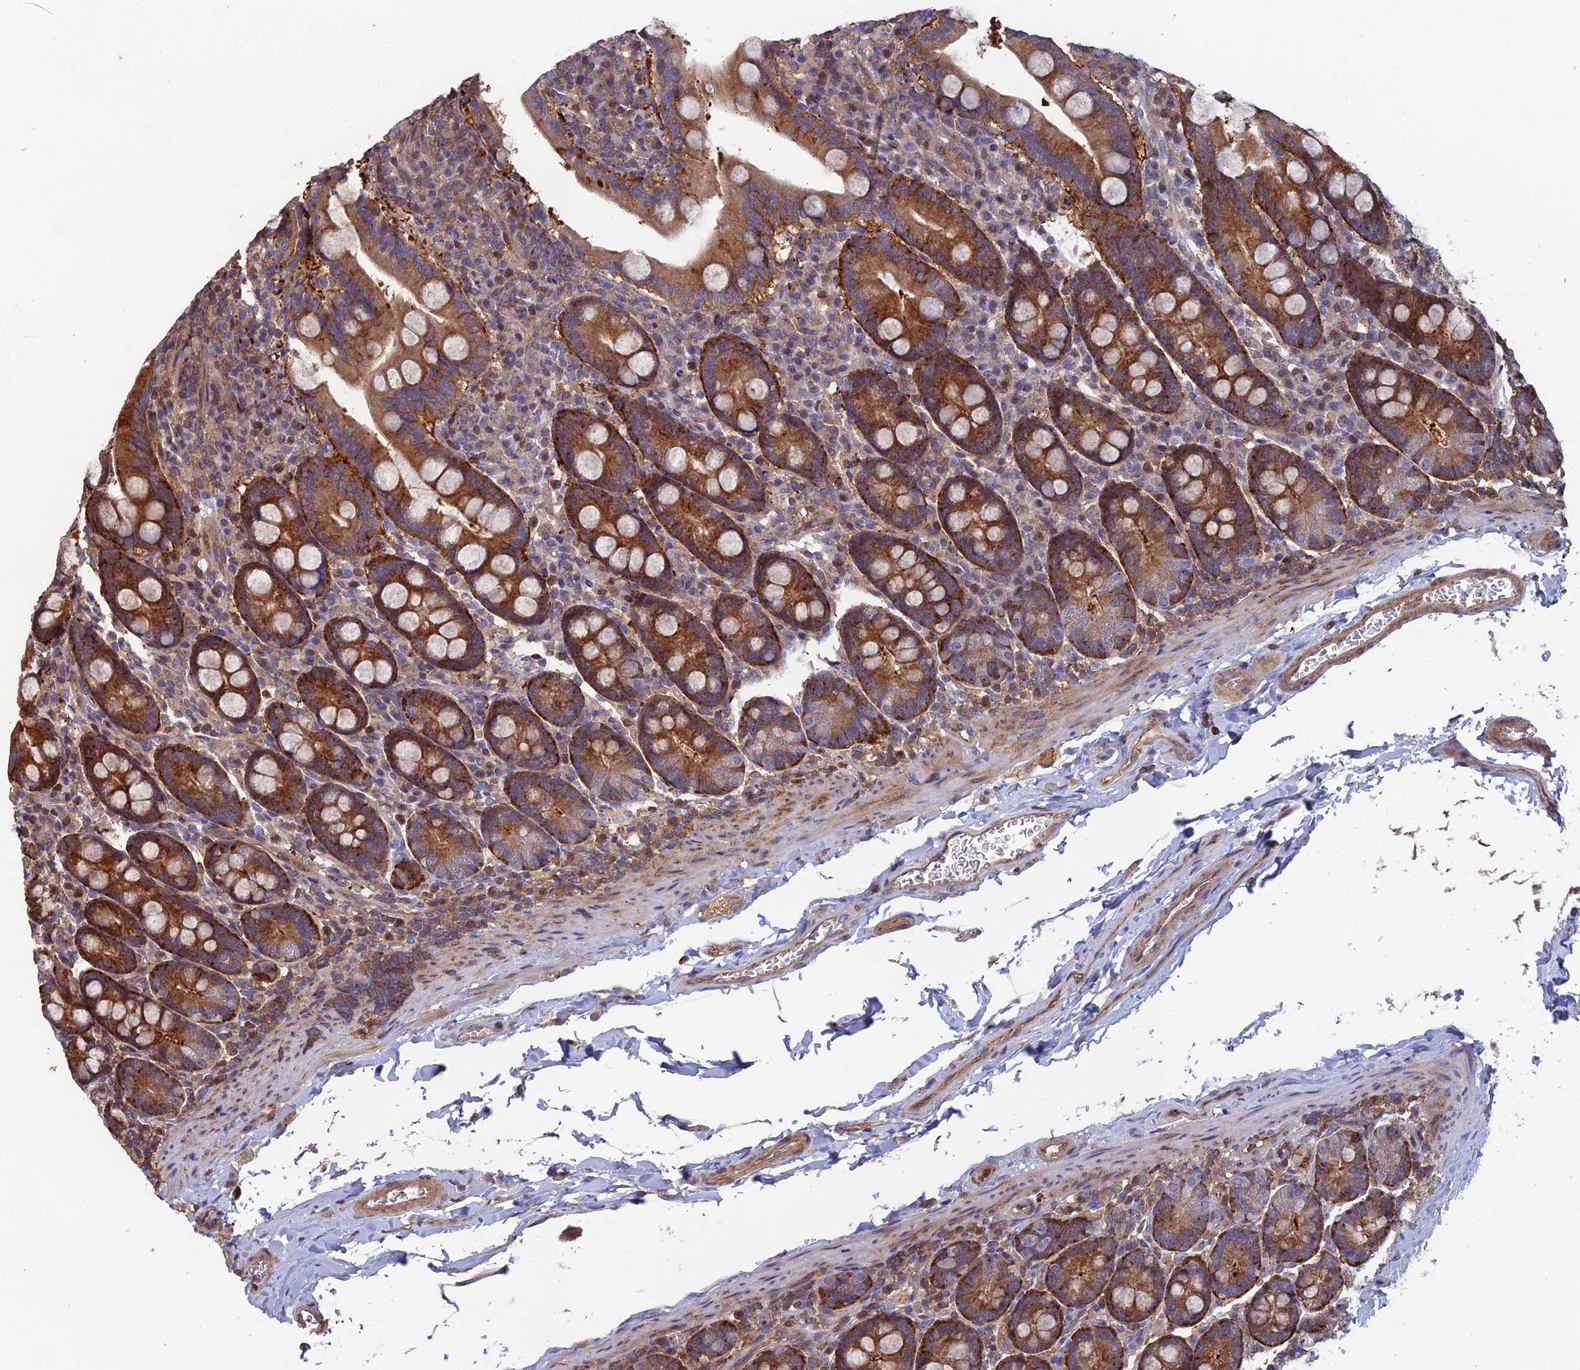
{"staining": {"intensity": "strong", "quantity": ">75%", "location": "cytoplasmic/membranous"}, "tissue": "duodenum", "cell_type": "Glandular cells", "image_type": "normal", "snomed": [{"axis": "morphology", "description": "Normal tissue, NOS"}, {"axis": "topography", "description": "Duodenum"}], "caption": "DAB immunohistochemical staining of normal duodenum demonstrates strong cytoplasmic/membranous protein positivity in approximately >75% of glandular cells.", "gene": "C15orf62", "patient": {"sex": "male", "age": 35}}